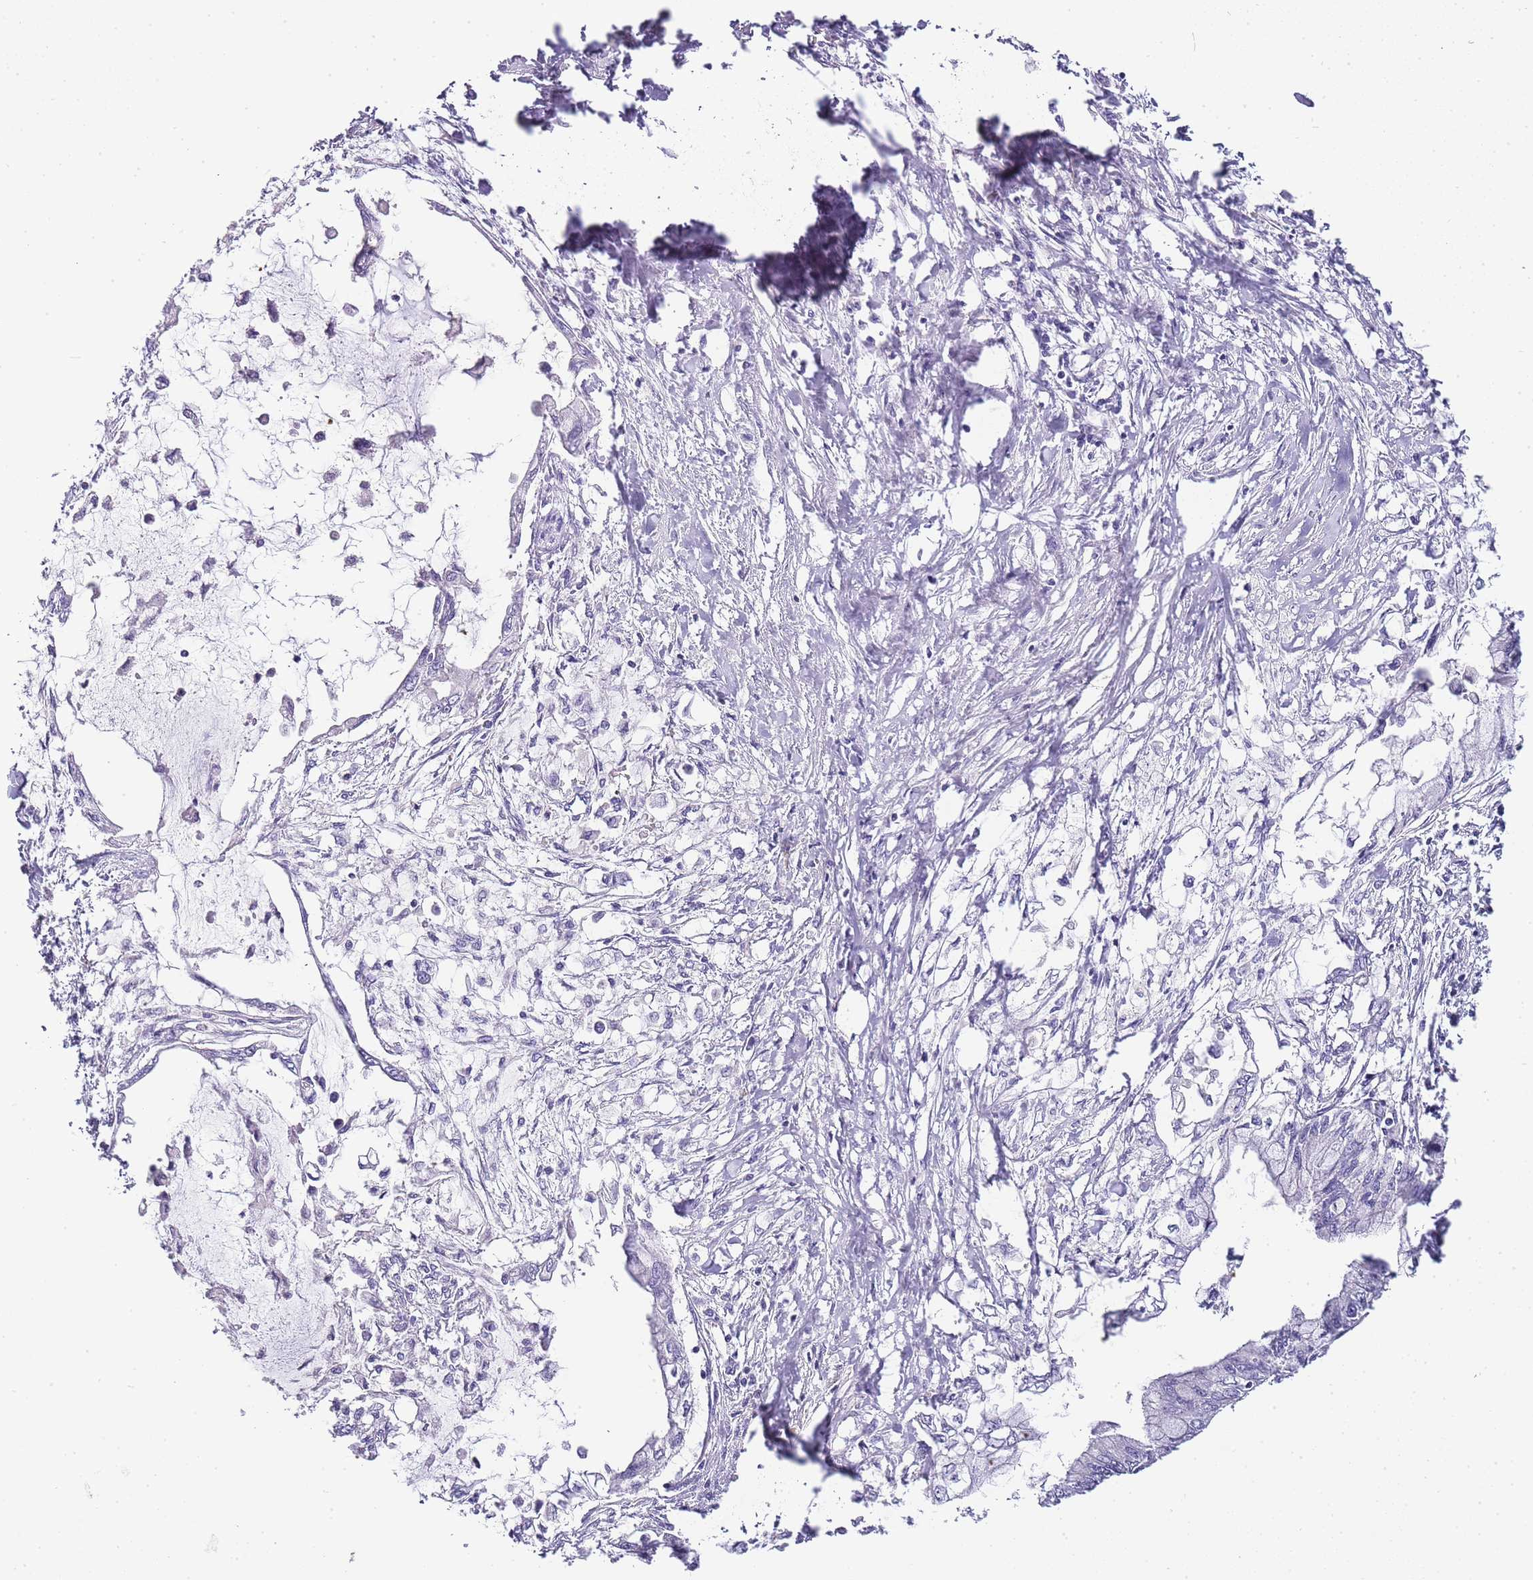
{"staining": {"intensity": "negative", "quantity": "none", "location": "none"}, "tissue": "pancreatic cancer", "cell_type": "Tumor cells", "image_type": "cancer", "snomed": [{"axis": "morphology", "description": "Adenocarcinoma, NOS"}, {"axis": "topography", "description": "Pancreas"}], "caption": "The image demonstrates no staining of tumor cells in pancreatic cancer (adenocarcinoma). (Stains: DAB immunohistochemistry with hematoxylin counter stain, Microscopy: brightfield microscopy at high magnification).", "gene": "ZBP1", "patient": {"sex": "male", "age": 48}}